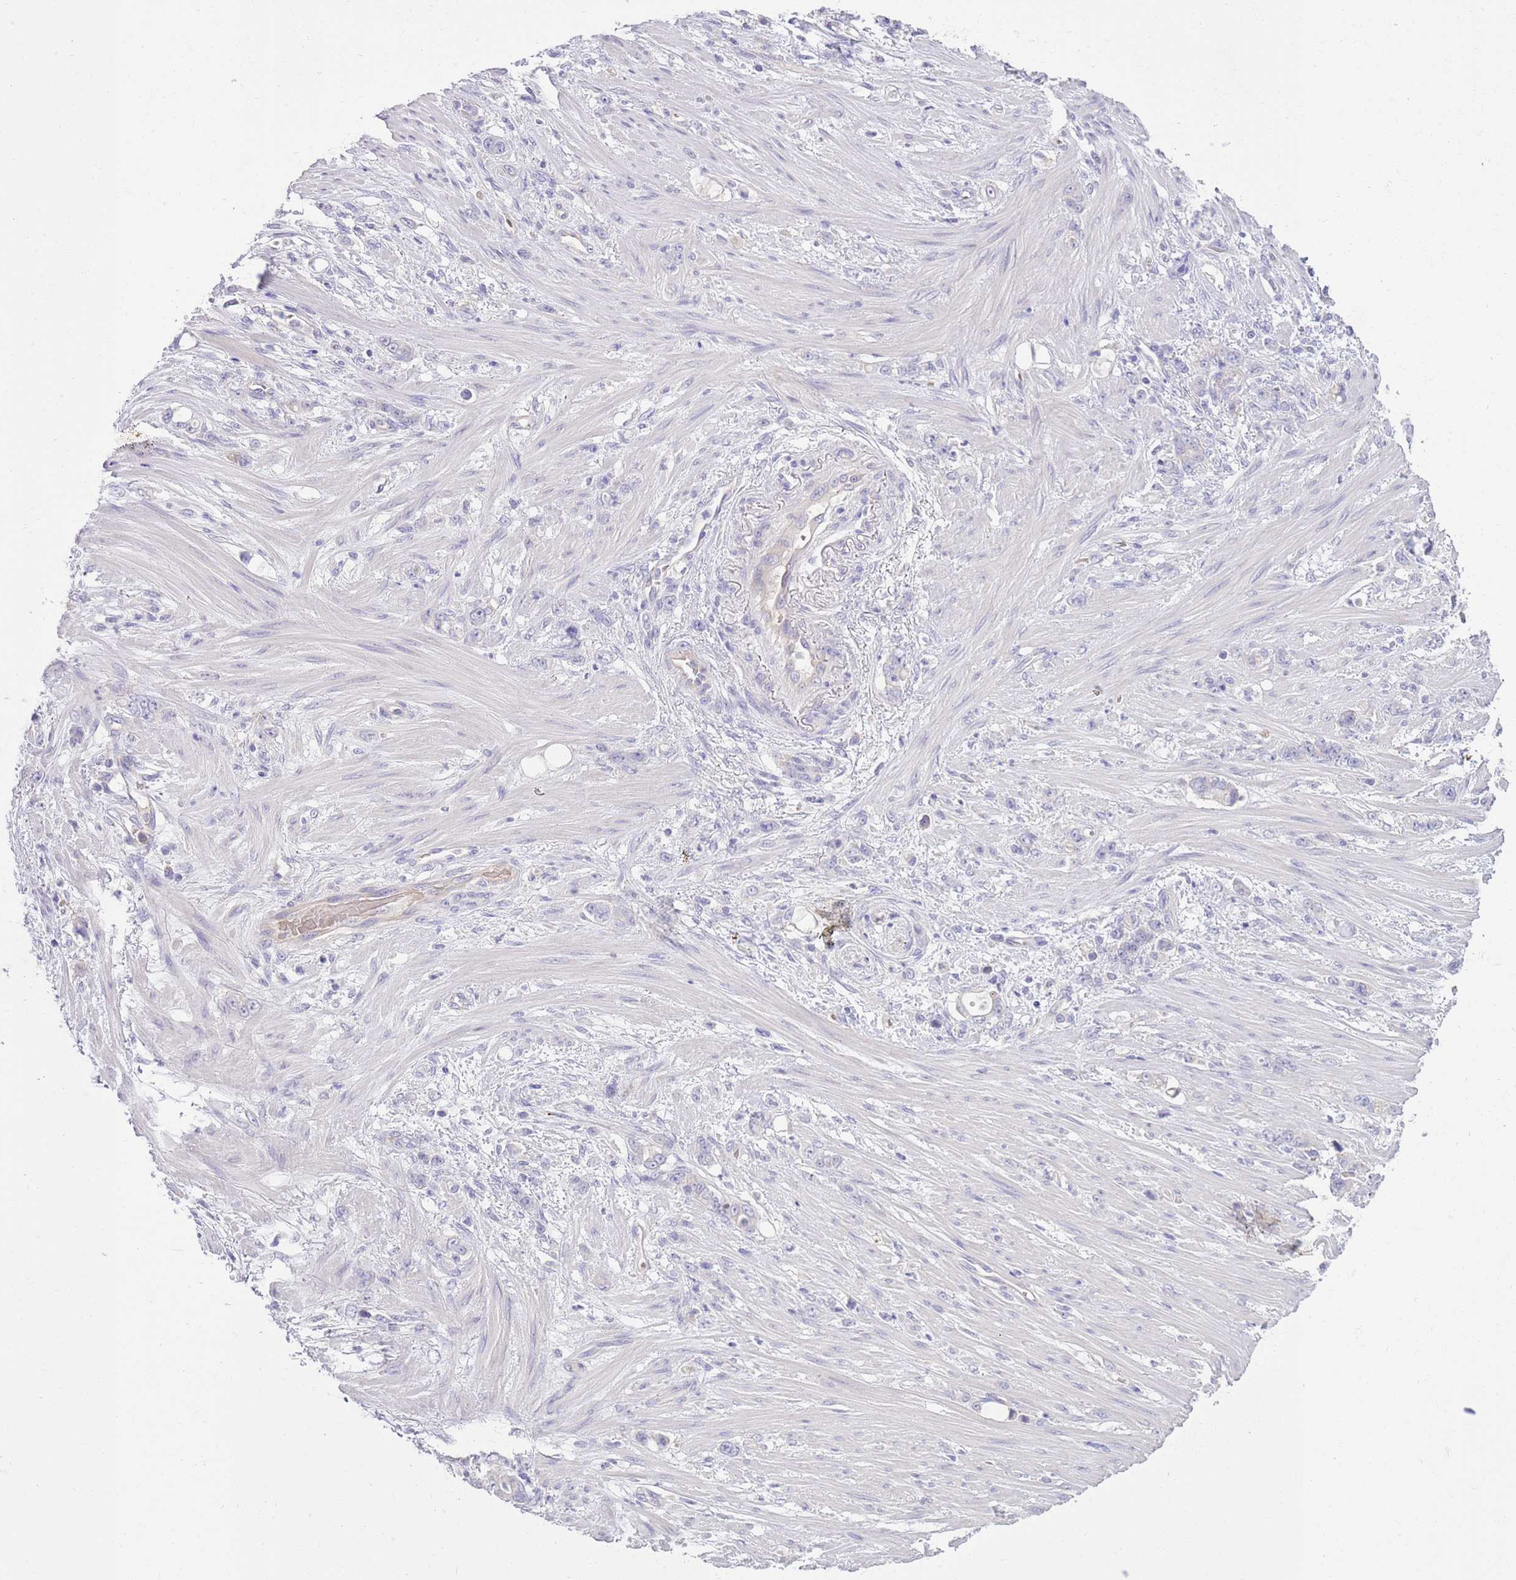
{"staining": {"intensity": "negative", "quantity": "none", "location": "none"}, "tissue": "stomach cancer", "cell_type": "Tumor cells", "image_type": "cancer", "snomed": [{"axis": "morphology", "description": "Normal tissue, NOS"}, {"axis": "morphology", "description": "Adenocarcinoma, NOS"}, {"axis": "topography", "description": "Stomach"}], "caption": "High magnification brightfield microscopy of stomach cancer (adenocarcinoma) stained with DAB (3,3'-diaminobenzidine) (brown) and counterstained with hematoxylin (blue): tumor cells show no significant positivity.", "gene": "SFTPA1", "patient": {"sex": "female", "age": 79}}